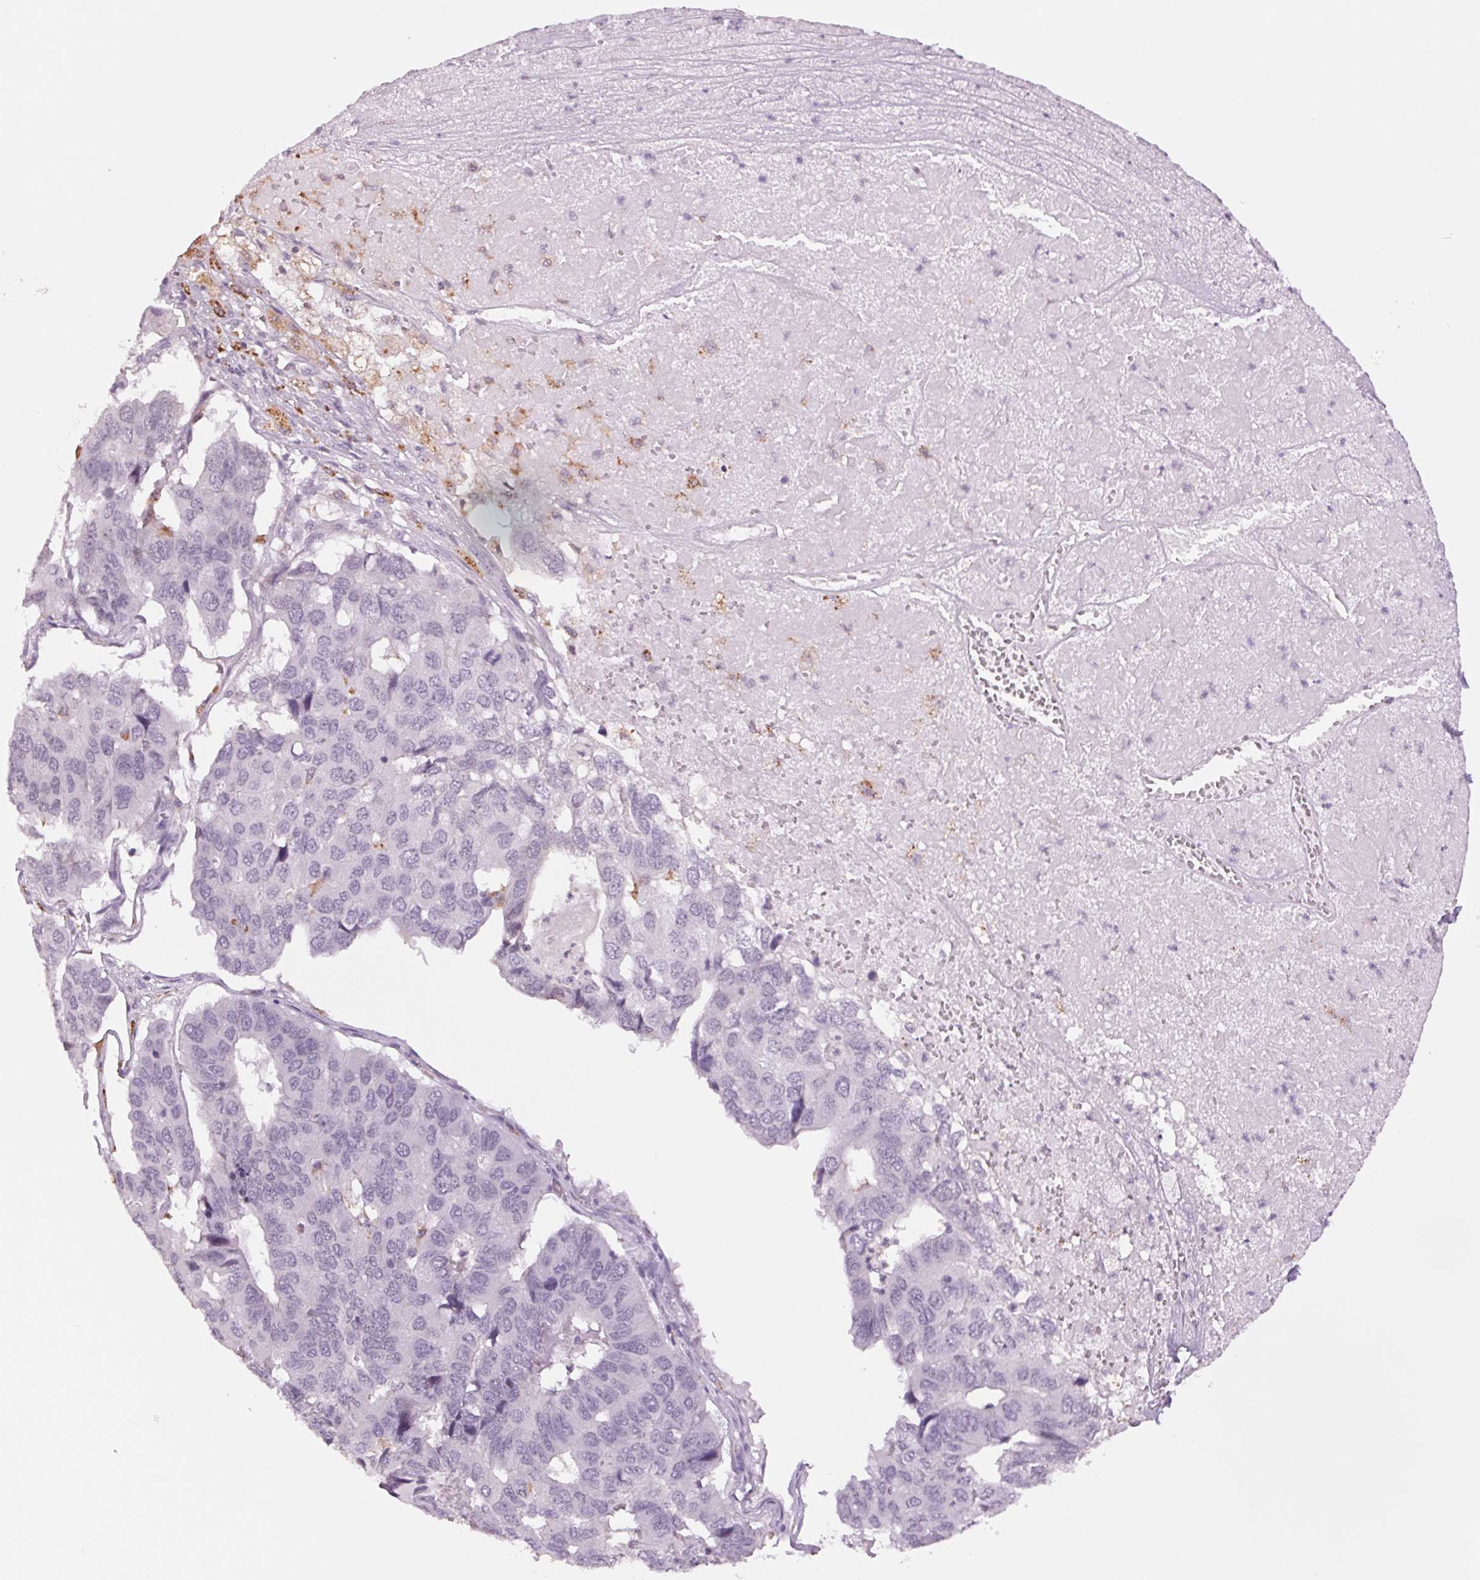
{"staining": {"intensity": "negative", "quantity": "none", "location": "none"}, "tissue": "pancreatic cancer", "cell_type": "Tumor cells", "image_type": "cancer", "snomed": [{"axis": "morphology", "description": "Adenocarcinoma, NOS"}, {"axis": "topography", "description": "Pancreas"}], "caption": "Protein analysis of adenocarcinoma (pancreatic) reveals no significant positivity in tumor cells. (DAB immunohistochemistry (IHC) visualized using brightfield microscopy, high magnification).", "gene": "MPO", "patient": {"sex": "male", "age": 50}}